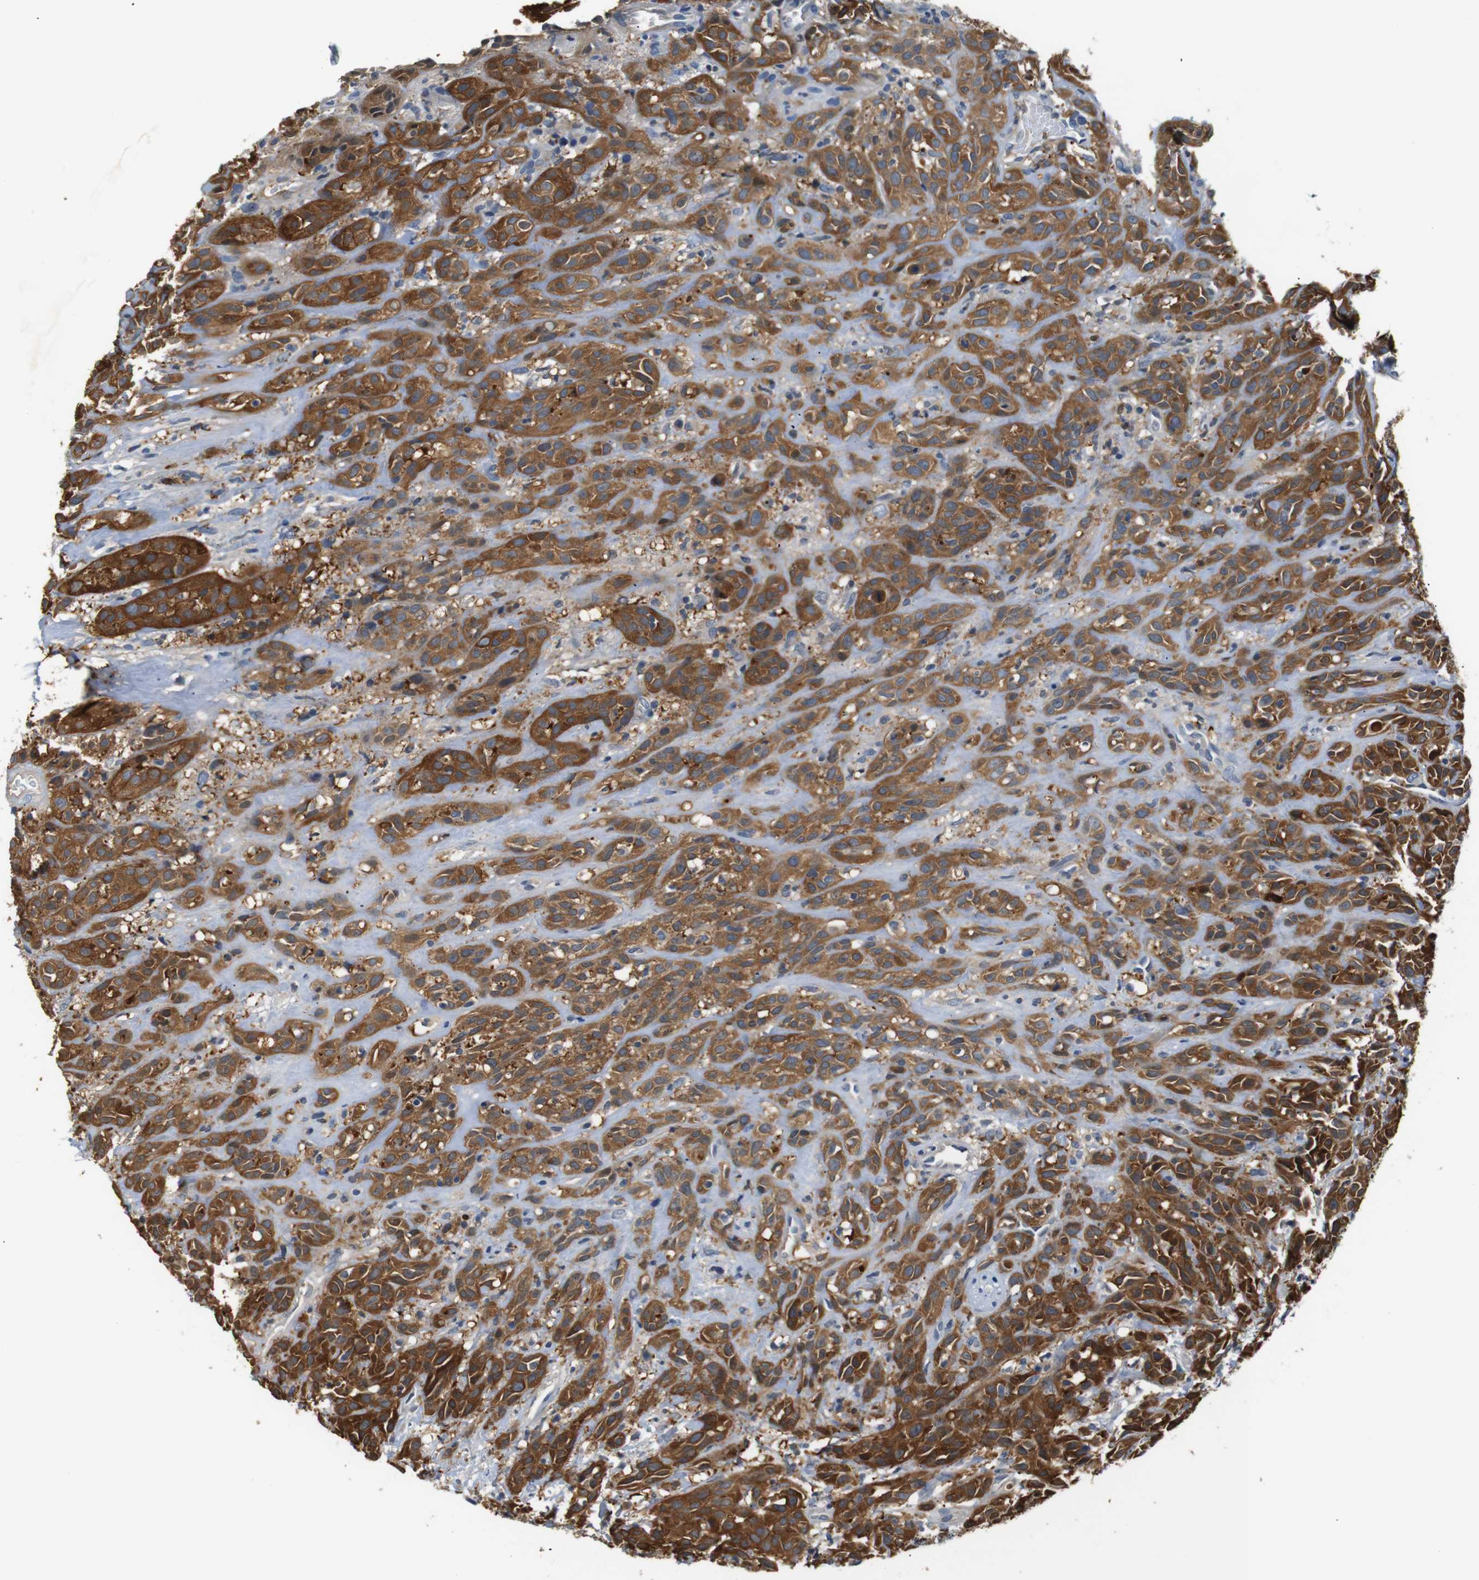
{"staining": {"intensity": "strong", "quantity": ">75%", "location": "cytoplasmic/membranous"}, "tissue": "head and neck cancer", "cell_type": "Tumor cells", "image_type": "cancer", "snomed": [{"axis": "morphology", "description": "Normal tissue, NOS"}, {"axis": "morphology", "description": "Squamous cell carcinoma, NOS"}, {"axis": "topography", "description": "Cartilage tissue"}, {"axis": "topography", "description": "Head-Neck"}], "caption": "Head and neck cancer (squamous cell carcinoma) tissue displays strong cytoplasmic/membranous staining in approximately >75% of tumor cells, visualized by immunohistochemistry.", "gene": "SFN", "patient": {"sex": "male", "age": 62}}